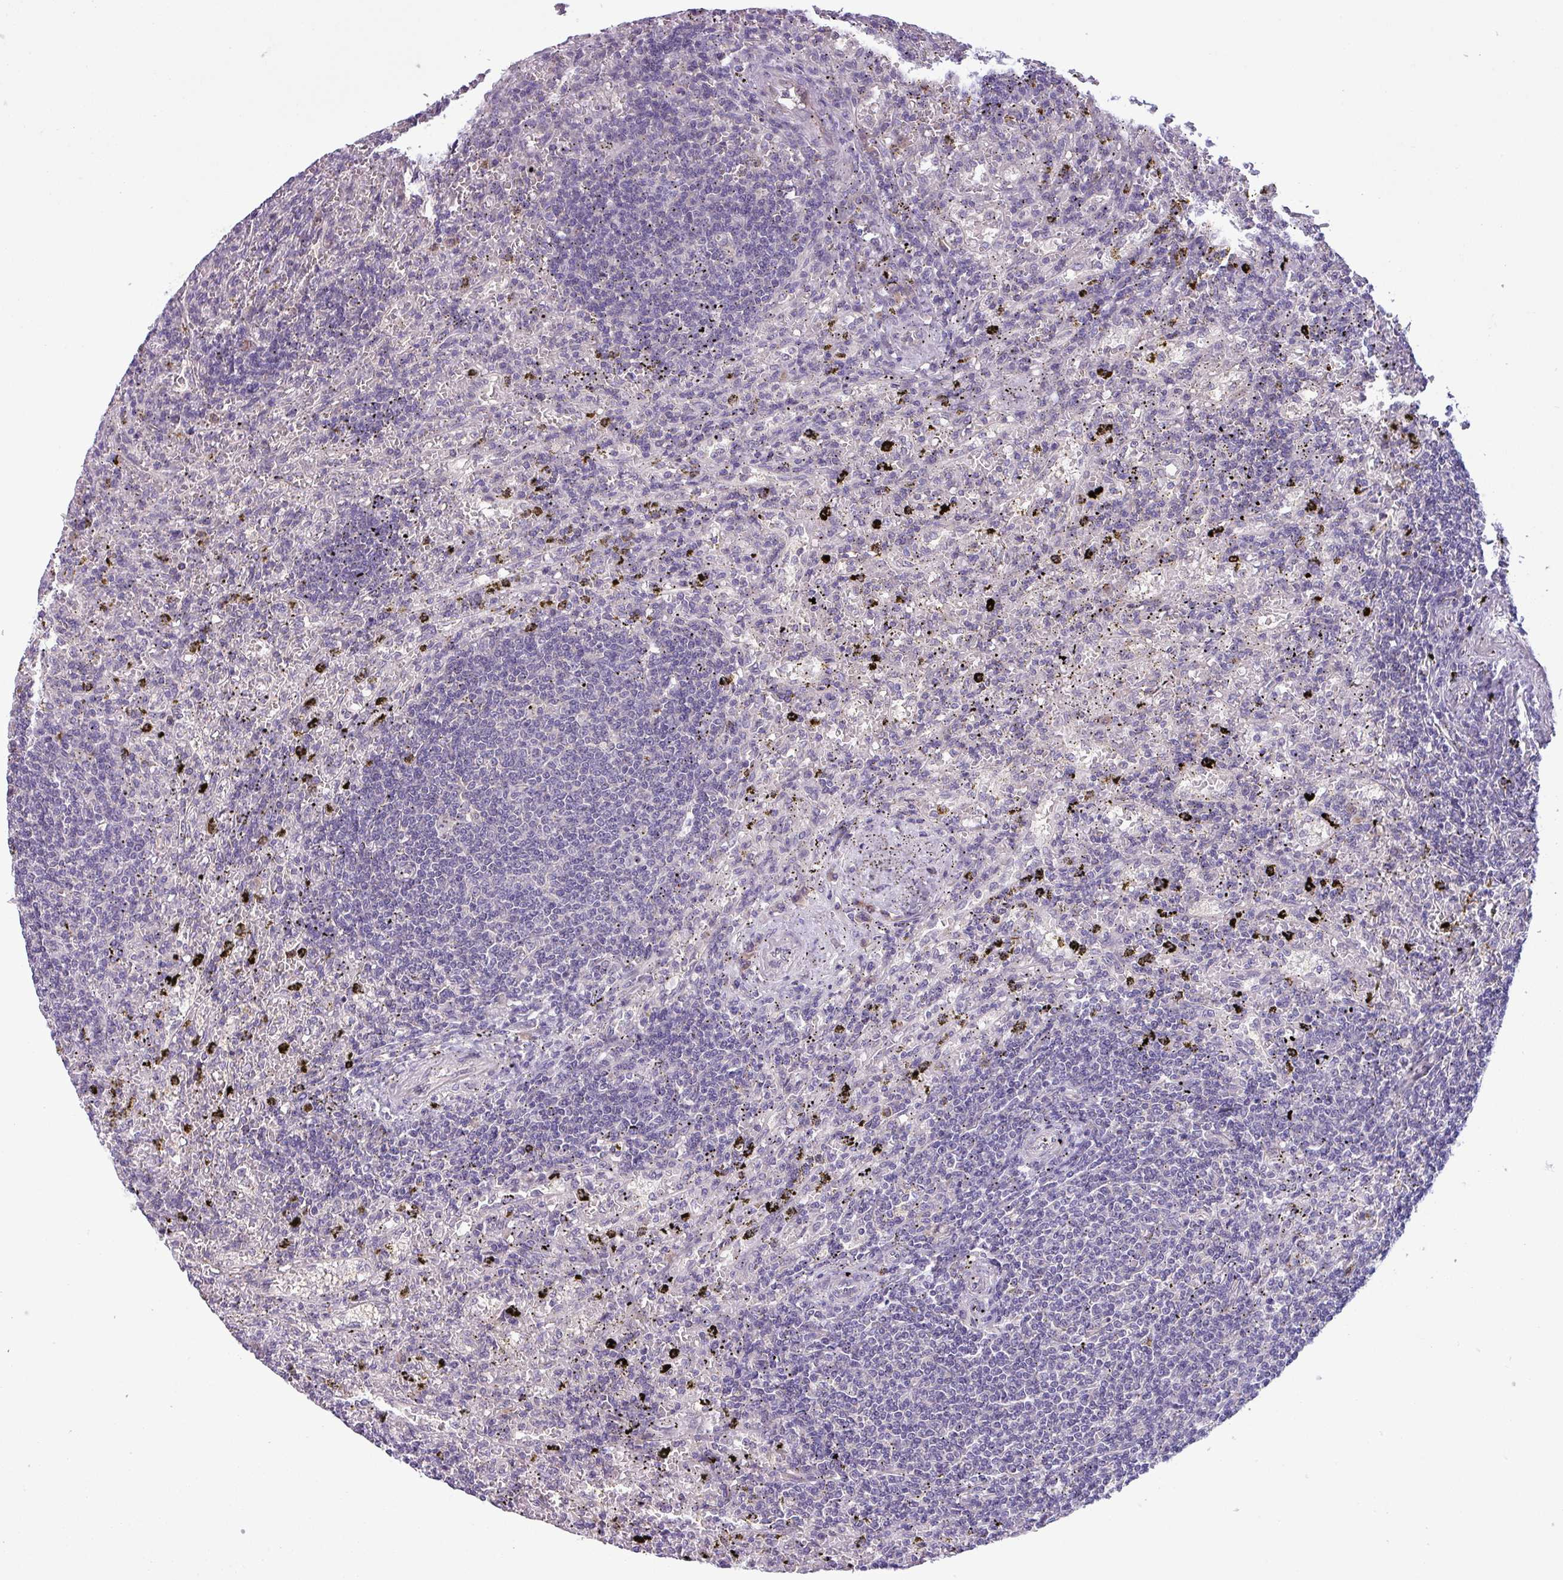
{"staining": {"intensity": "negative", "quantity": "none", "location": "none"}, "tissue": "lymphoma", "cell_type": "Tumor cells", "image_type": "cancer", "snomed": [{"axis": "morphology", "description": "Malignant lymphoma, non-Hodgkin's type, Low grade"}, {"axis": "topography", "description": "Spleen"}], "caption": "DAB (3,3'-diaminobenzidine) immunohistochemical staining of low-grade malignant lymphoma, non-Hodgkin's type demonstrates no significant positivity in tumor cells.", "gene": "C20orf27", "patient": {"sex": "male", "age": 76}}